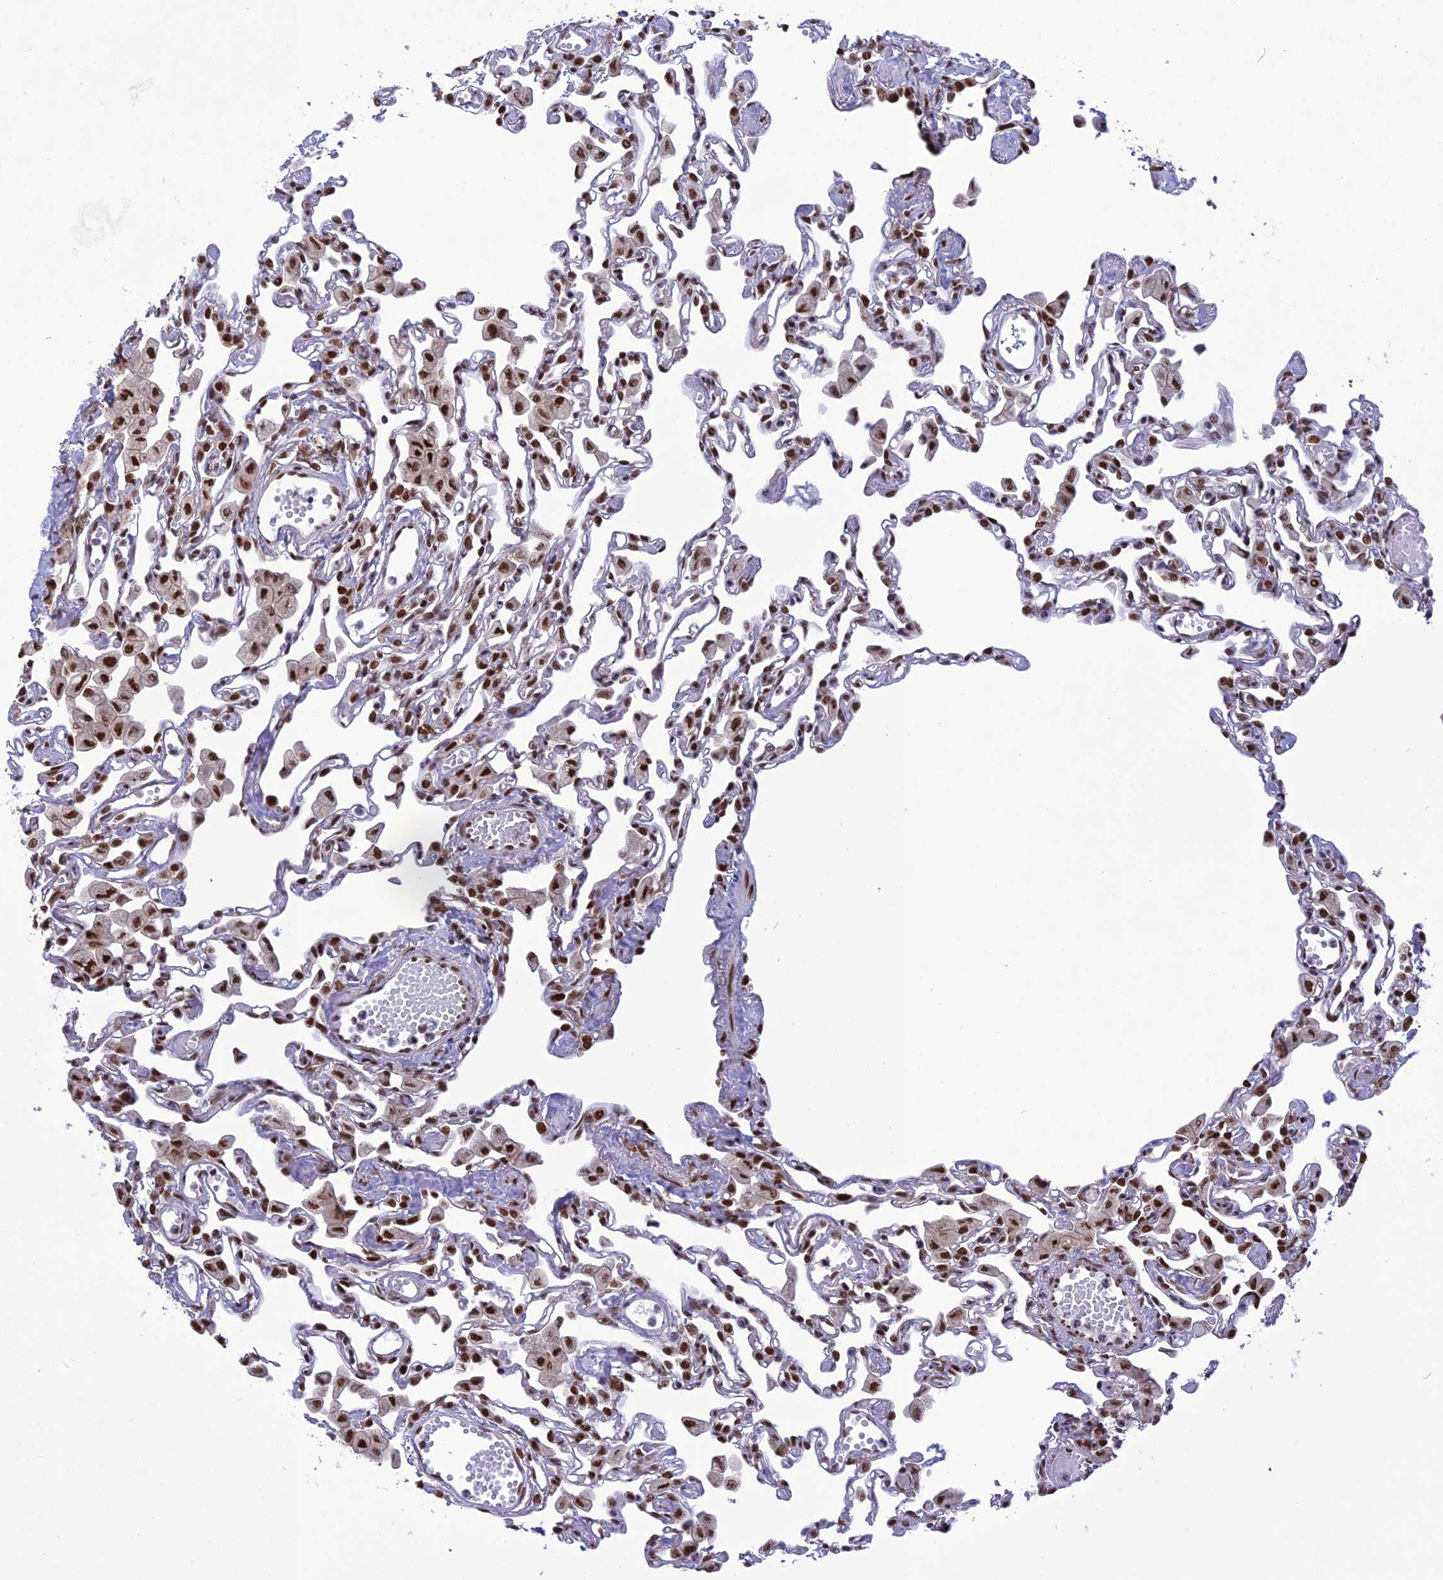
{"staining": {"intensity": "strong", "quantity": "25%-75%", "location": "nuclear"}, "tissue": "lung", "cell_type": "Alveolar cells", "image_type": "normal", "snomed": [{"axis": "morphology", "description": "Normal tissue, NOS"}, {"axis": "topography", "description": "Bronchus"}, {"axis": "topography", "description": "Lung"}], "caption": "Benign lung was stained to show a protein in brown. There is high levels of strong nuclear expression in approximately 25%-75% of alveolar cells.", "gene": "DDX1", "patient": {"sex": "female", "age": 49}}